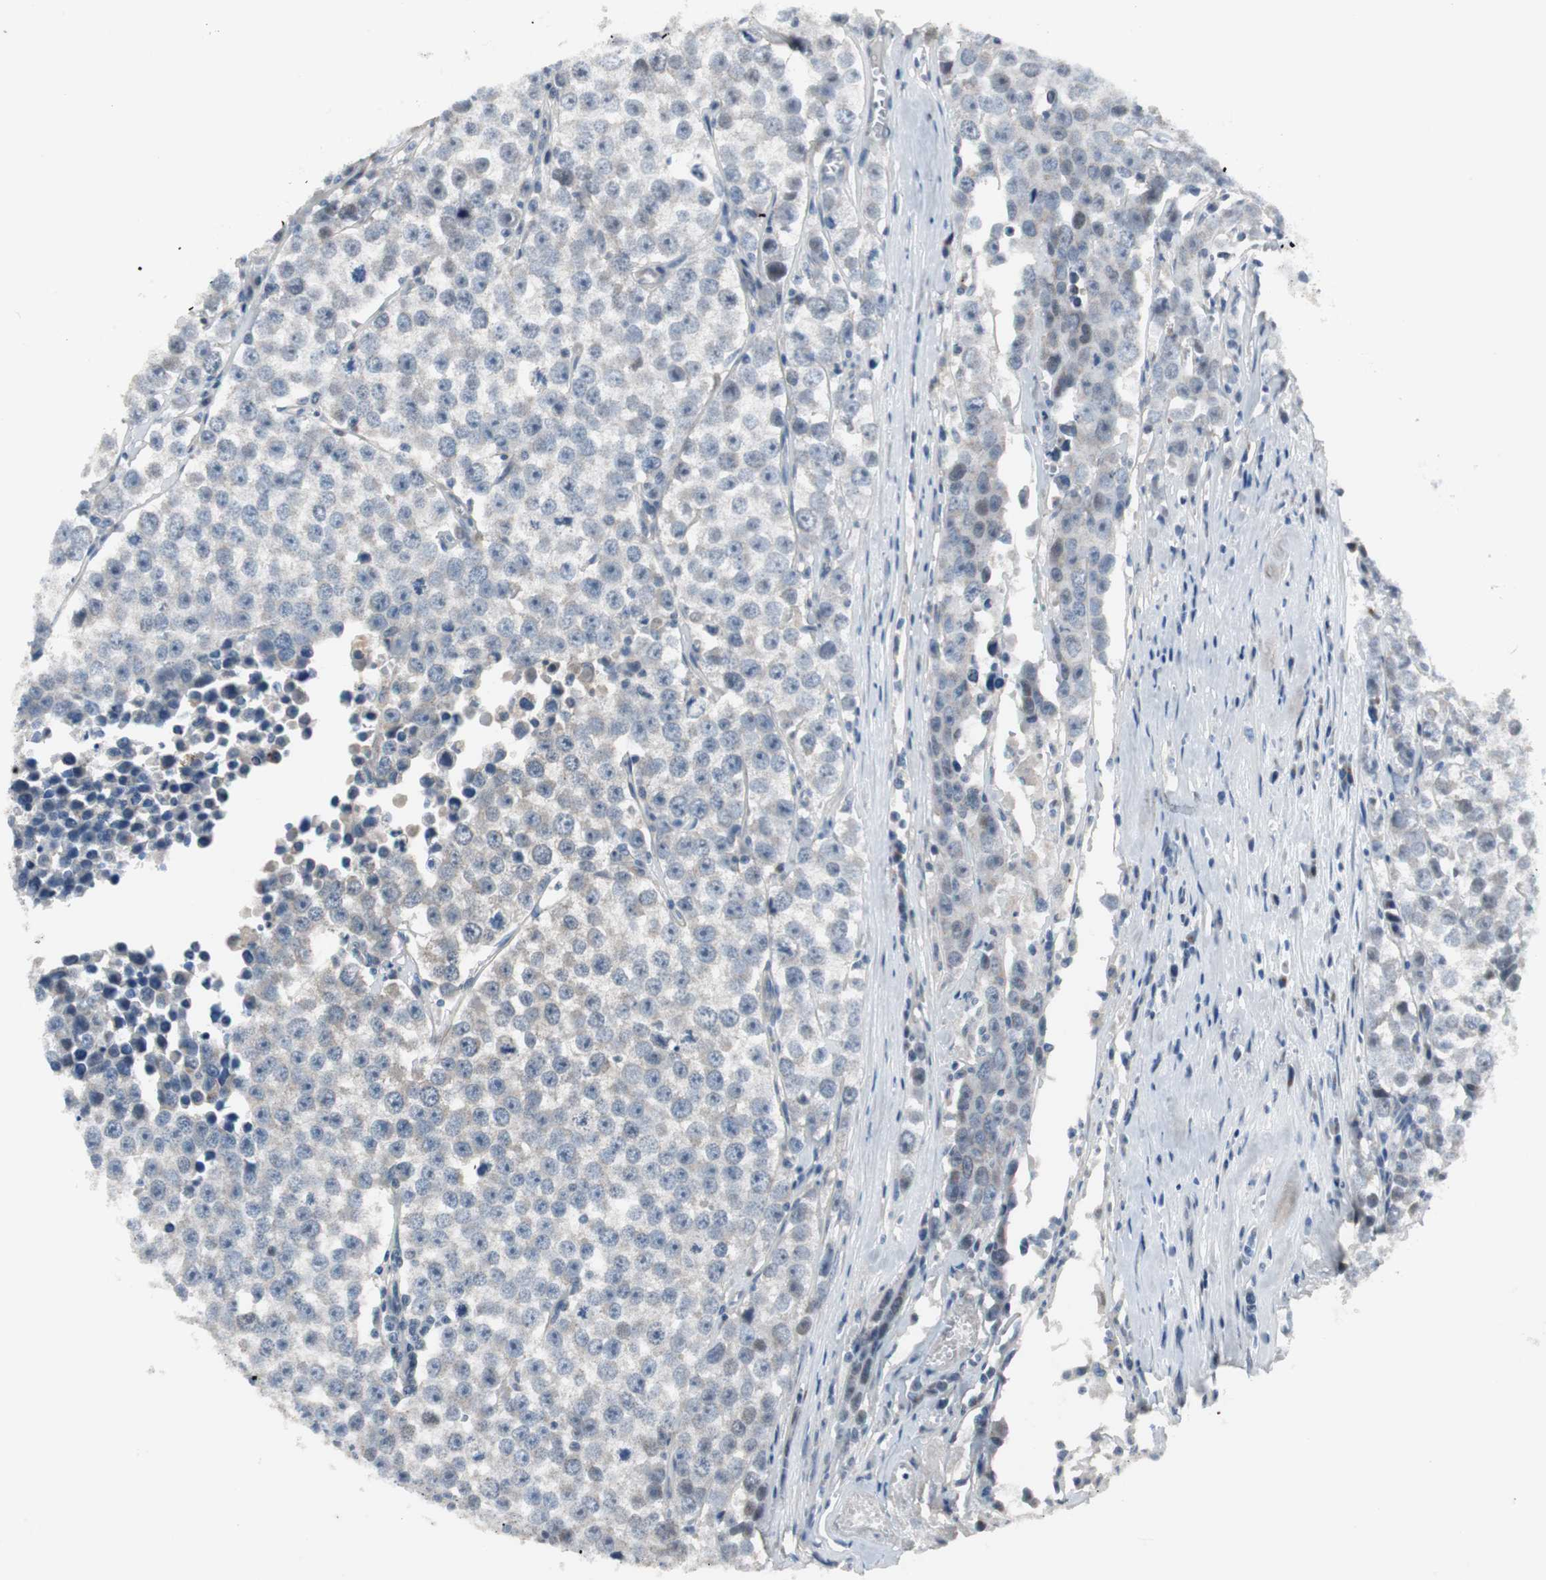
{"staining": {"intensity": "negative", "quantity": "none", "location": "none"}, "tissue": "testis cancer", "cell_type": "Tumor cells", "image_type": "cancer", "snomed": [{"axis": "morphology", "description": "Seminoma, NOS"}, {"axis": "morphology", "description": "Carcinoma, Embryonal, NOS"}, {"axis": "topography", "description": "Testis"}], "caption": "Photomicrograph shows no significant protein expression in tumor cells of embryonal carcinoma (testis).", "gene": "PCYT1B", "patient": {"sex": "male", "age": 52}}